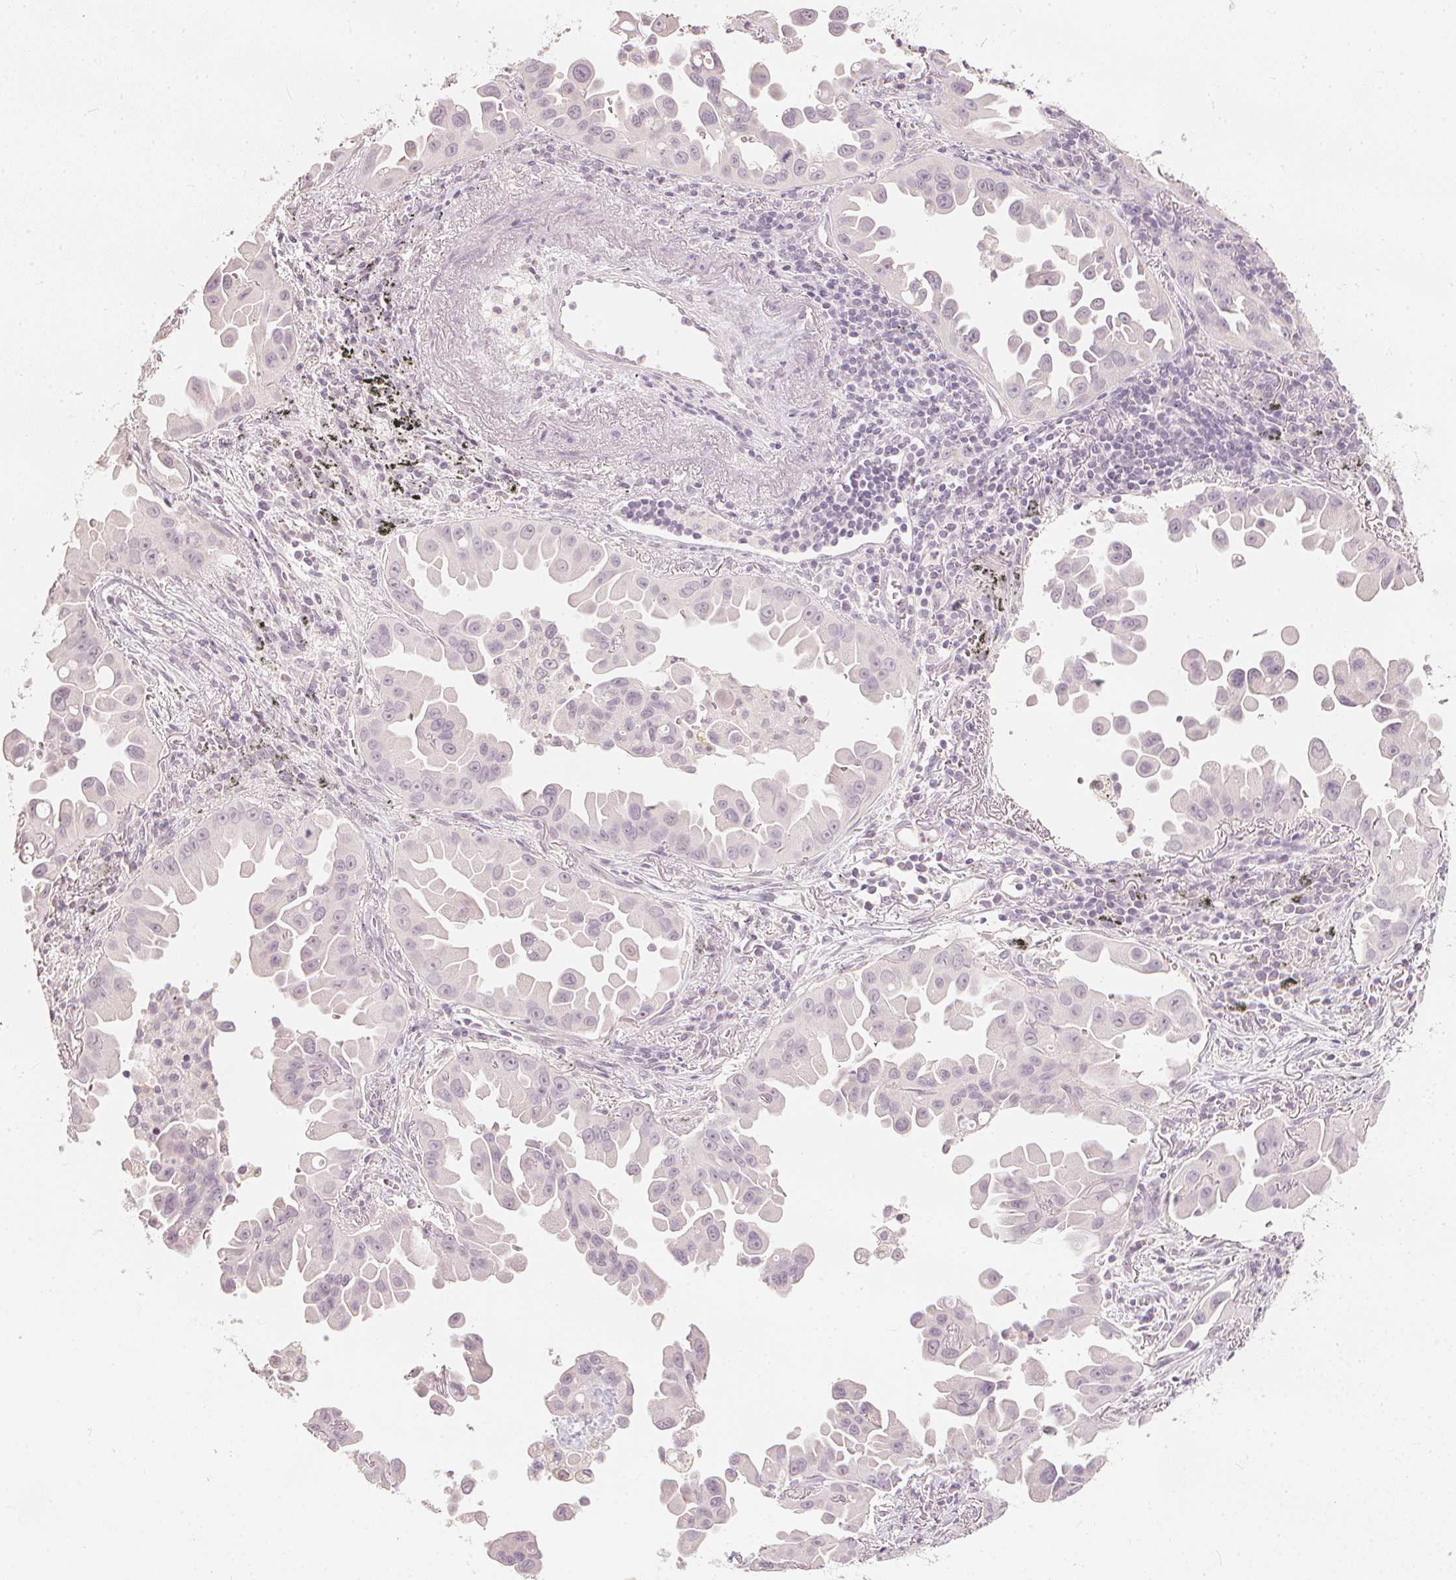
{"staining": {"intensity": "negative", "quantity": "none", "location": "none"}, "tissue": "lung cancer", "cell_type": "Tumor cells", "image_type": "cancer", "snomed": [{"axis": "morphology", "description": "Adenocarcinoma, NOS"}, {"axis": "topography", "description": "Lung"}], "caption": "There is no significant staining in tumor cells of lung cancer.", "gene": "CALB1", "patient": {"sex": "male", "age": 68}}